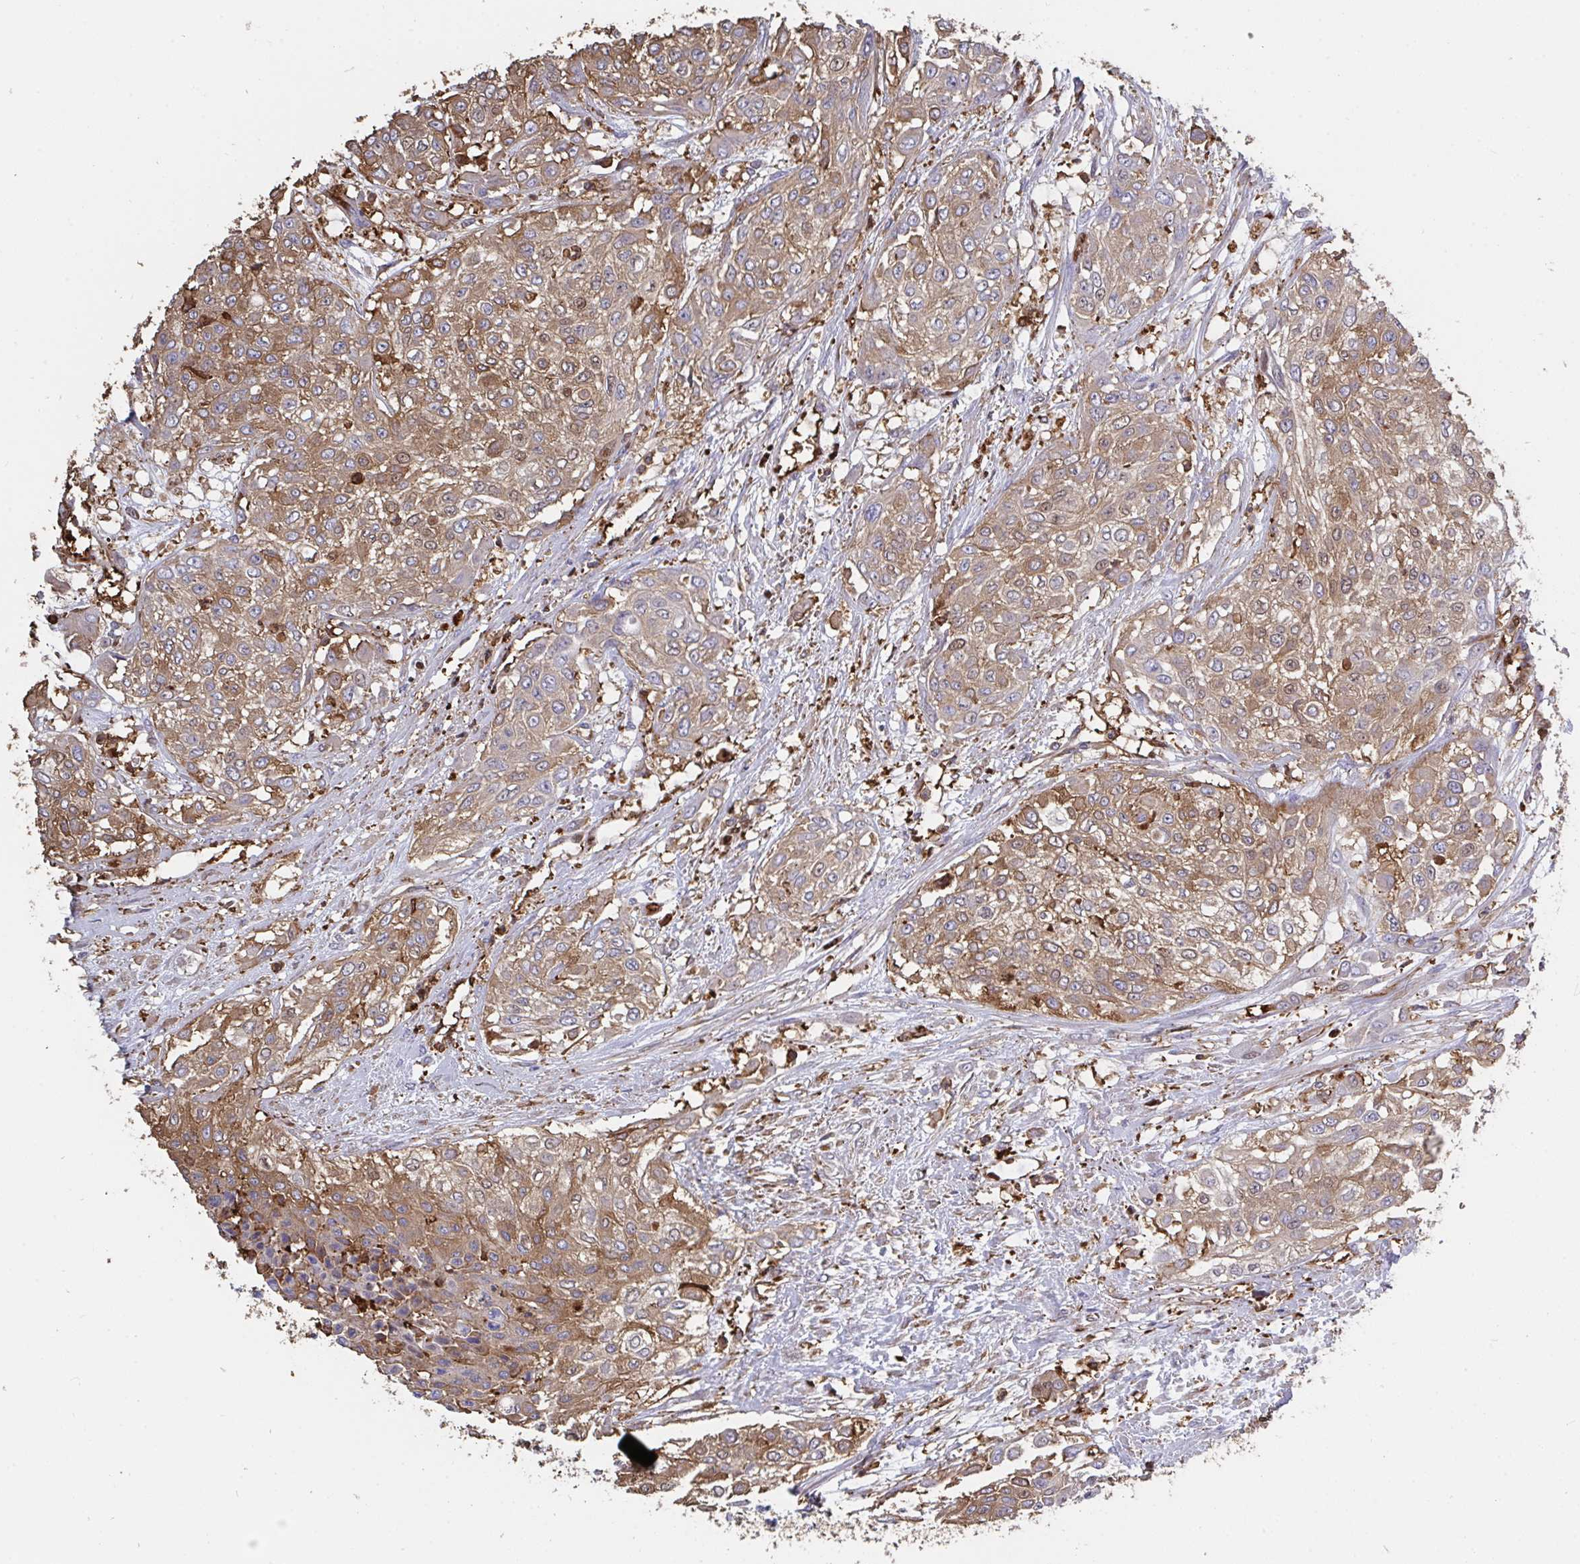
{"staining": {"intensity": "moderate", "quantity": ">75%", "location": "cytoplasmic/membranous"}, "tissue": "urothelial cancer", "cell_type": "Tumor cells", "image_type": "cancer", "snomed": [{"axis": "morphology", "description": "Urothelial carcinoma, High grade"}, {"axis": "topography", "description": "Urinary bladder"}], "caption": "This histopathology image reveals immunohistochemistry staining of urothelial cancer, with medium moderate cytoplasmic/membranous expression in about >75% of tumor cells.", "gene": "CFL1", "patient": {"sex": "male", "age": 57}}